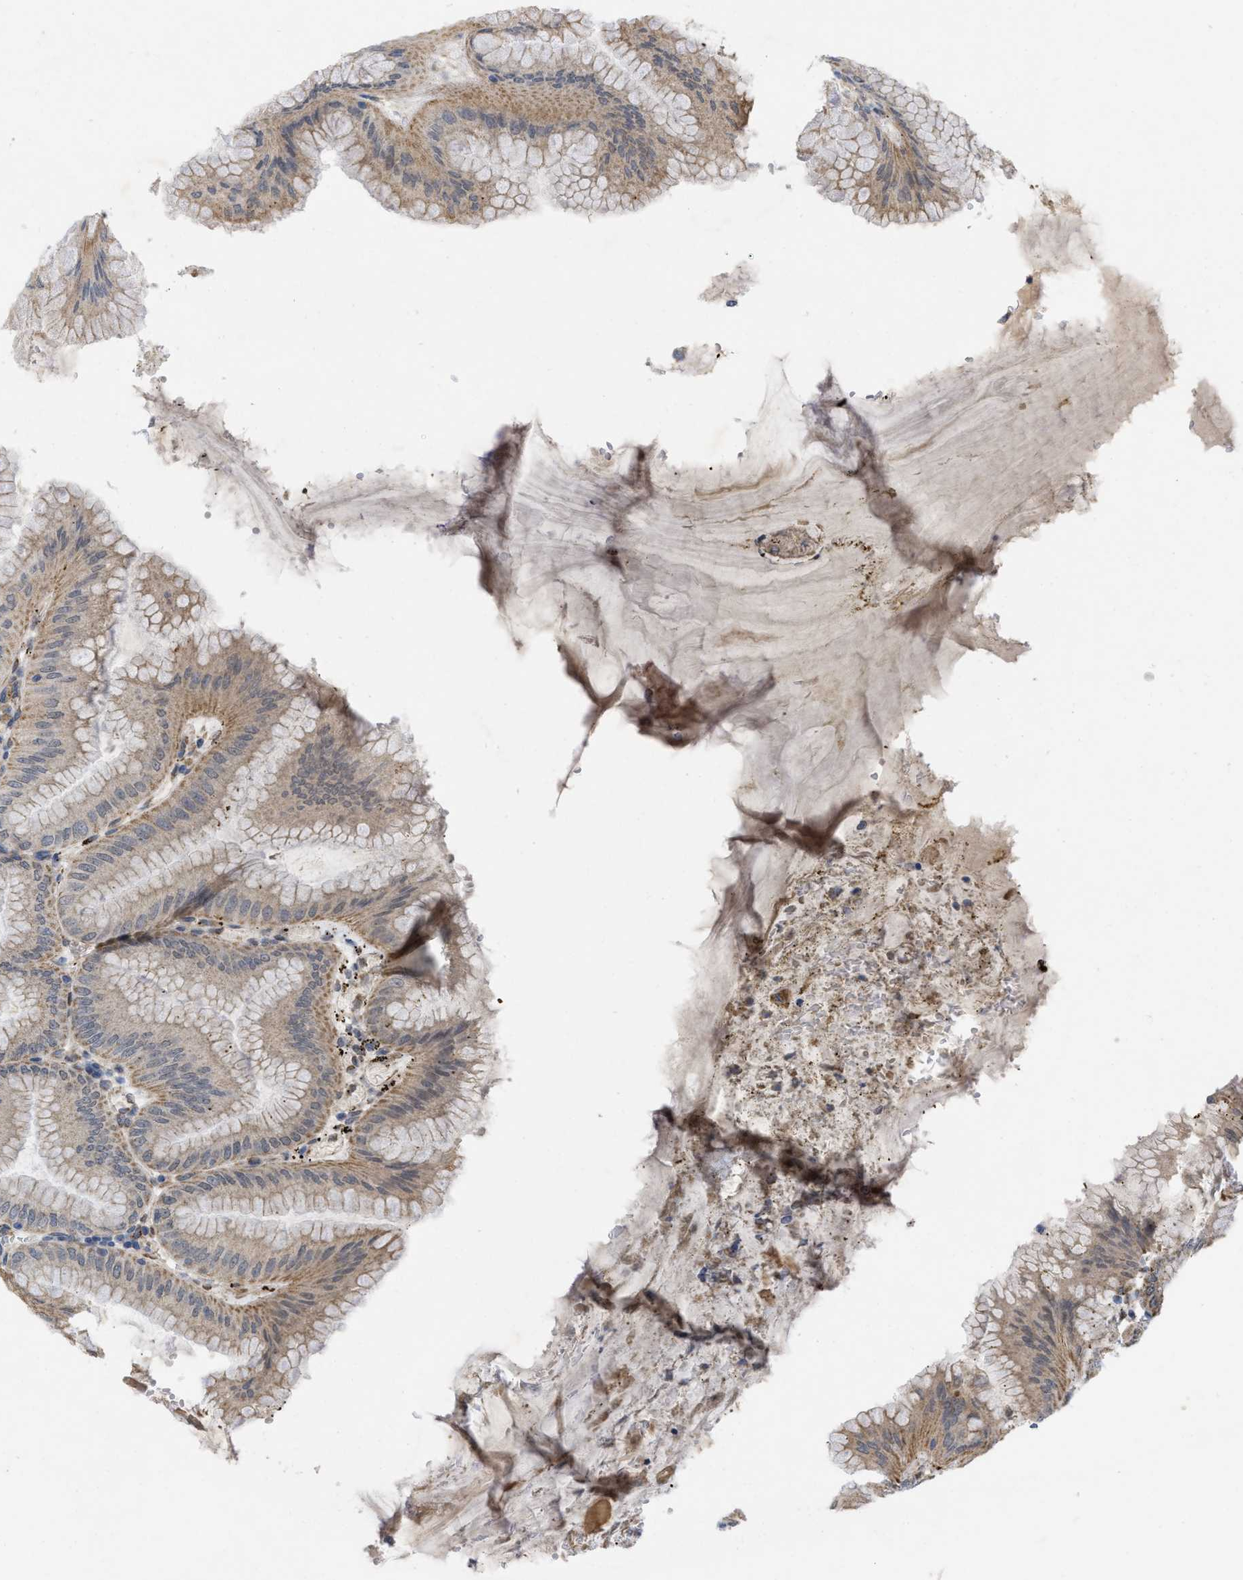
{"staining": {"intensity": "moderate", "quantity": ">75%", "location": "cytoplasmic/membranous"}, "tissue": "stomach", "cell_type": "Glandular cells", "image_type": "normal", "snomed": [{"axis": "morphology", "description": "Normal tissue, NOS"}, {"axis": "topography", "description": "Stomach, lower"}], "caption": "A histopathology image of human stomach stained for a protein exhibits moderate cytoplasmic/membranous brown staining in glandular cells.", "gene": "EOGT", "patient": {"sex": "male", "age": 71}}